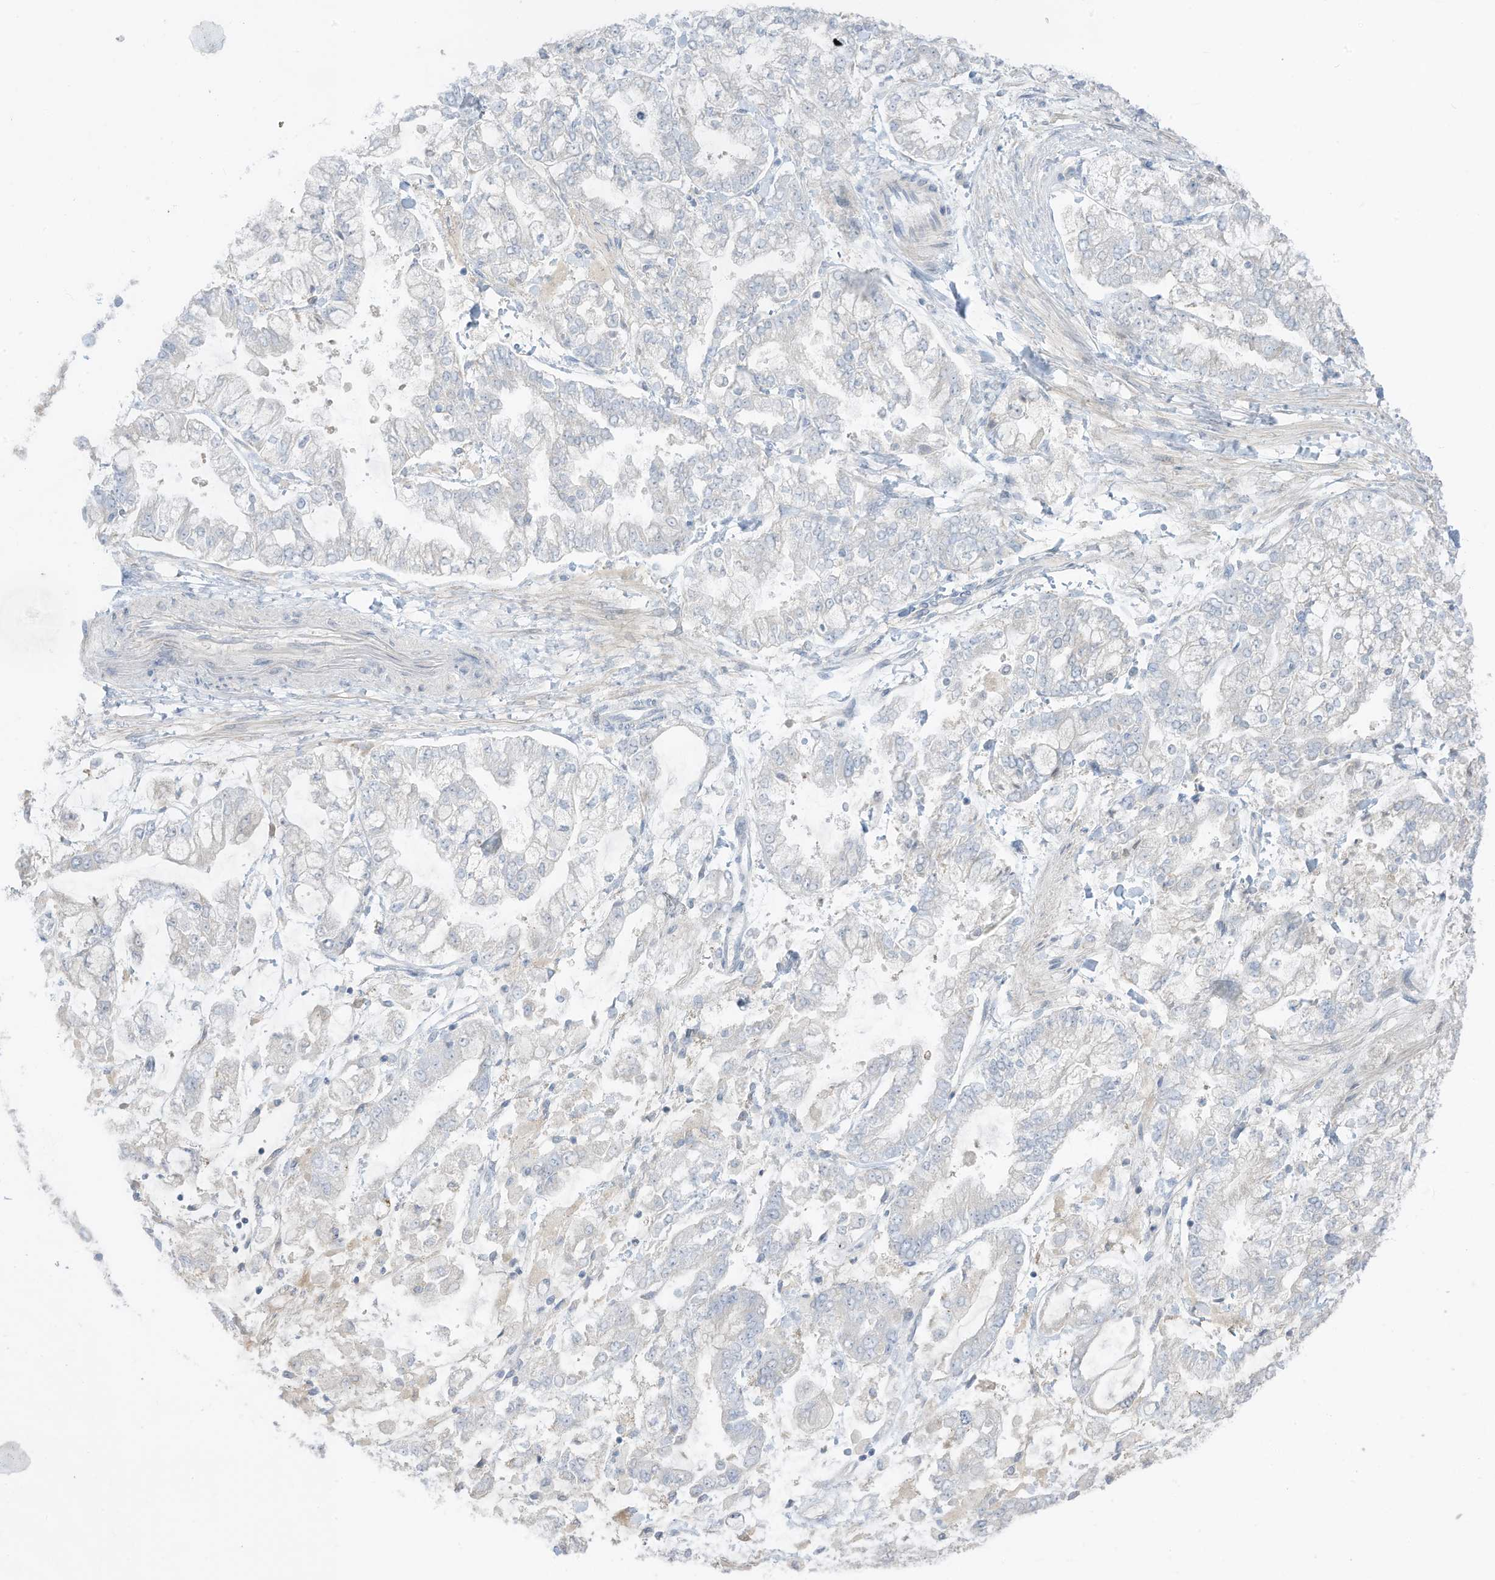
{"staining": {"intensity": "negative", "quantity": "none", "location": "none"}, "tissue": "stomach cancer", "cell_type": "Tumor cells", "image_type": "cancer", "snomed": [{"axis": "morphology", "description": "Normal tissue, NOS"}, {"axis": "morphology", "description": "Adenocarcinoma, NOS"}, {"axis": "topography", "description": "Stomach, upper"}, {"axis": "topography", "description": "Stomach"}], "caption": "High magnification brightfield microscopy of stomach cancer stained with DAB (3,3'-diaminobenzidine) (brown) and counterstained with hematoxylin (blue): tumor cells show no significant positivity.", "gene": "ASPRV1", "patient": {"sex": "male", "age": 76}}